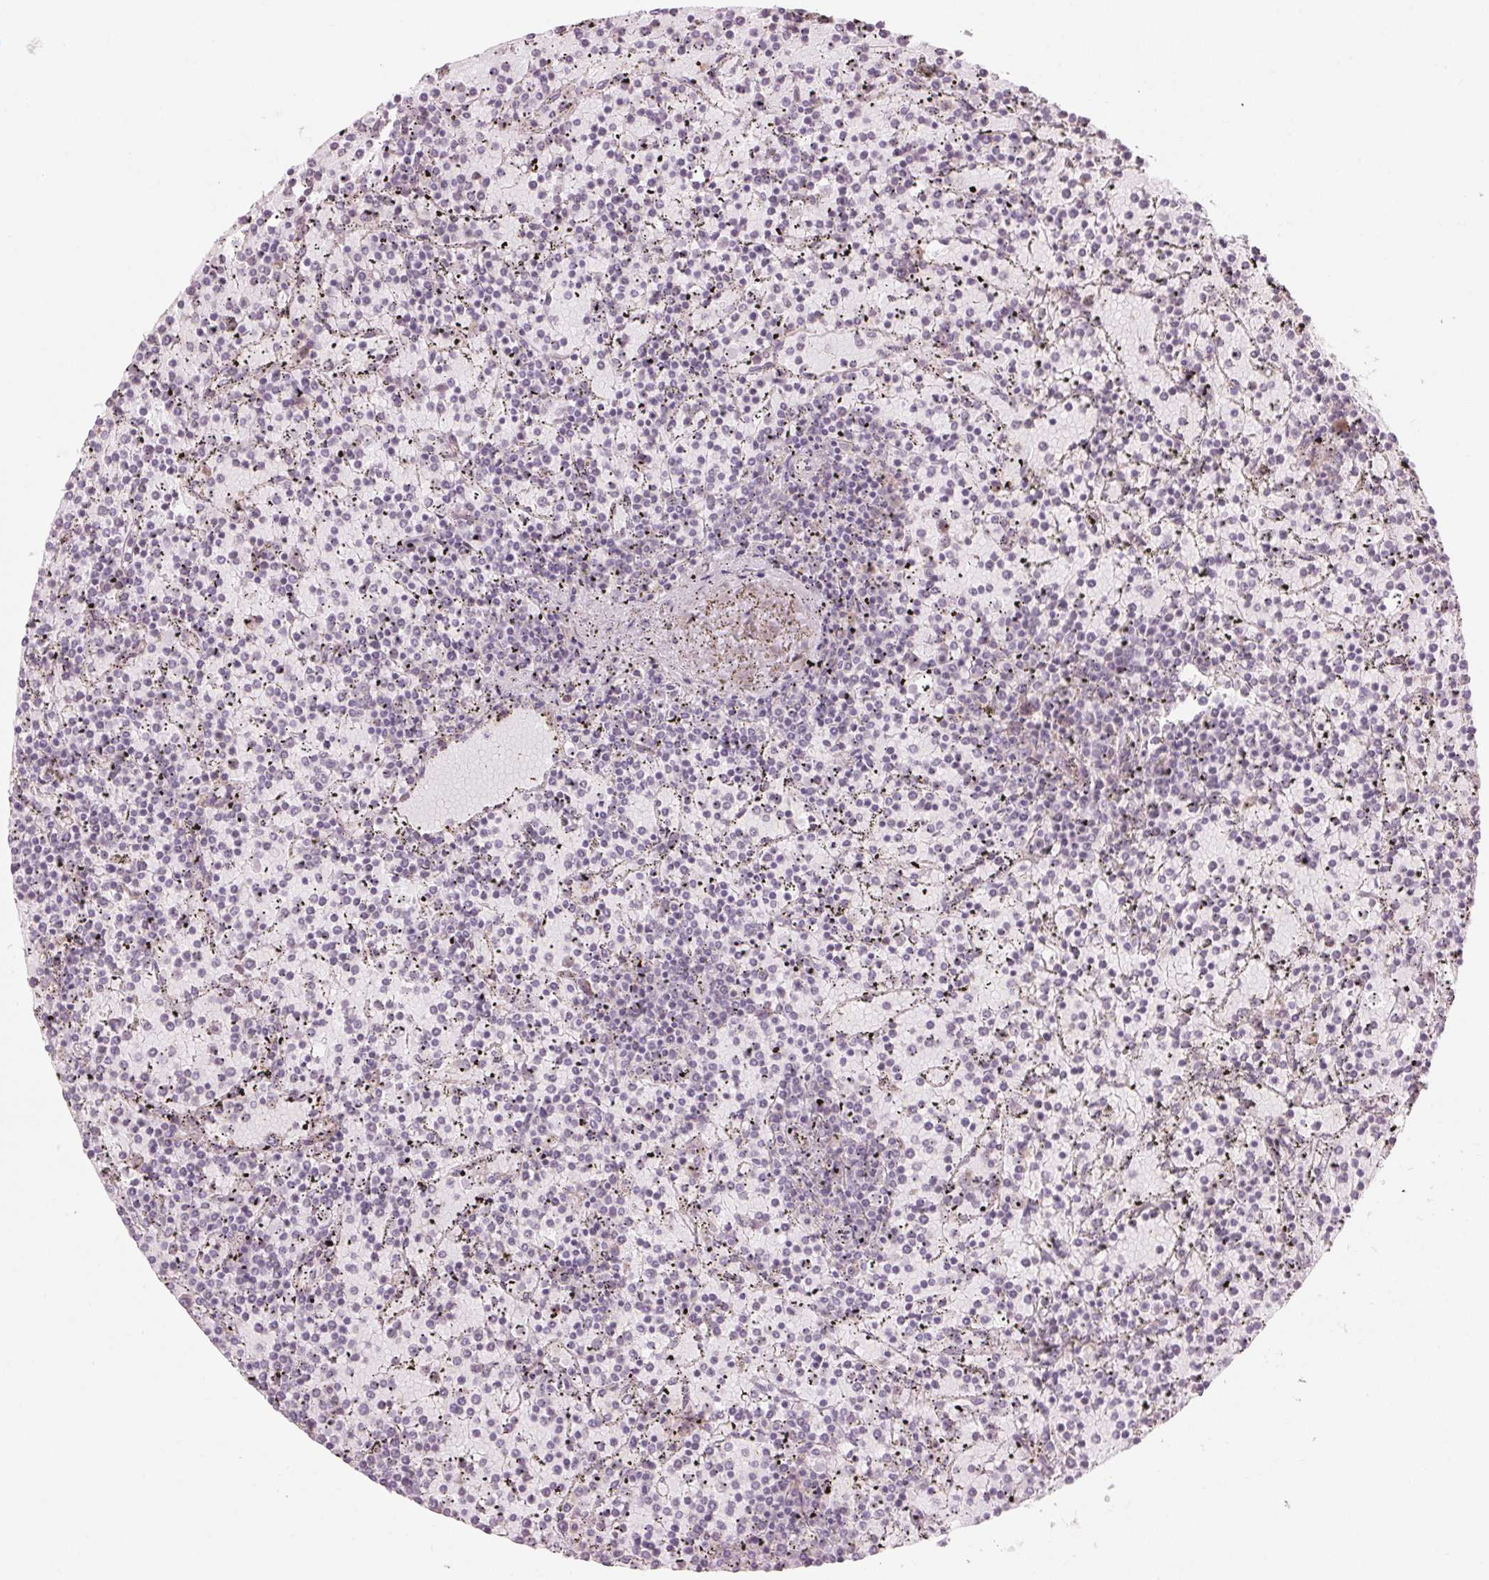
{"staining": {"intensity": "negative", "quantity": "none", "location": "none"}, "tissue": "lymphoma", "cell_type": "Tumor cells", "image_type": "cancer", "snomed": [{"axis": "morphology", "description": "Malignant lymphoma, non-Hodgkin's type, Low grade"}, {"axis": "topography", "description": "Spleen"}], "caption": "DAB immunohistochemical staining of human lymphoma exhibits no significant positivity in tumor cells. (Immunohistochemistry (ihc), brightfield microscopy, high magnification).", "gene": "GNMT", "patient": {"sex": "female", "age": 77}}